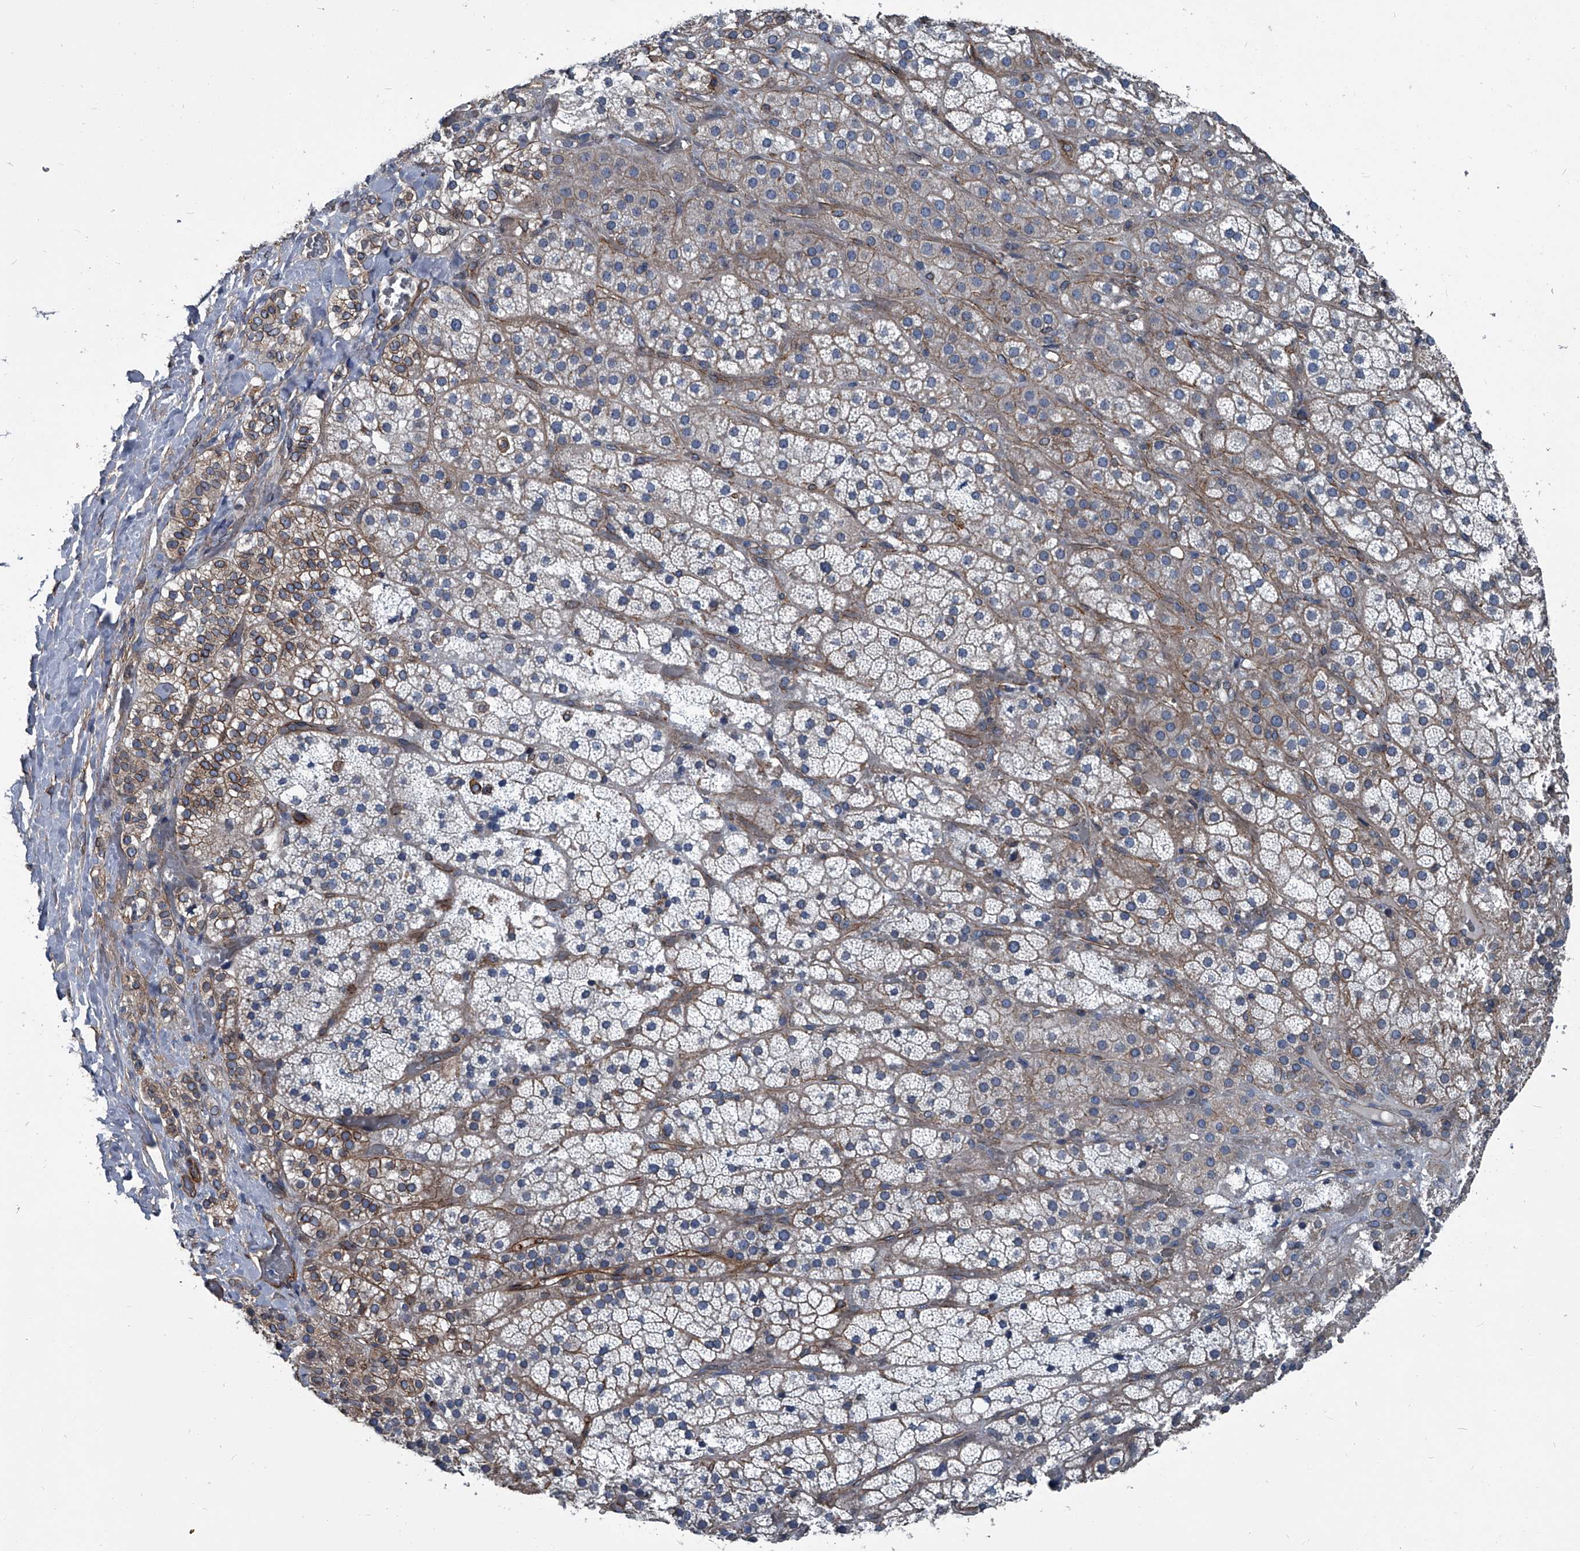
{"staining": {"intensity": "moderate", "quantity": "<25%", "location": "cytoplasmic/membranous"}, "tissue": "adrenal gland", "cell_type": "Glandular cells", "image_type": "normal", "snomed": [{"axis": "morphology", "description": "Normal tissue, NOS"}, {"axis": "topography", "description": "Adrenal gland"}], "caption": "Brown immunohistochemical staining in benign human adrenal gland shows moderate cytoplasmic/membranous staining in about <25% of glandular cells. The protein of interest is stained brown, and the nuclei are stained in blue (DAB IHC with brightfield microscopy, high magnification).", "gene": "PLEC", "patient": {"sex": "male", "age": 57}}